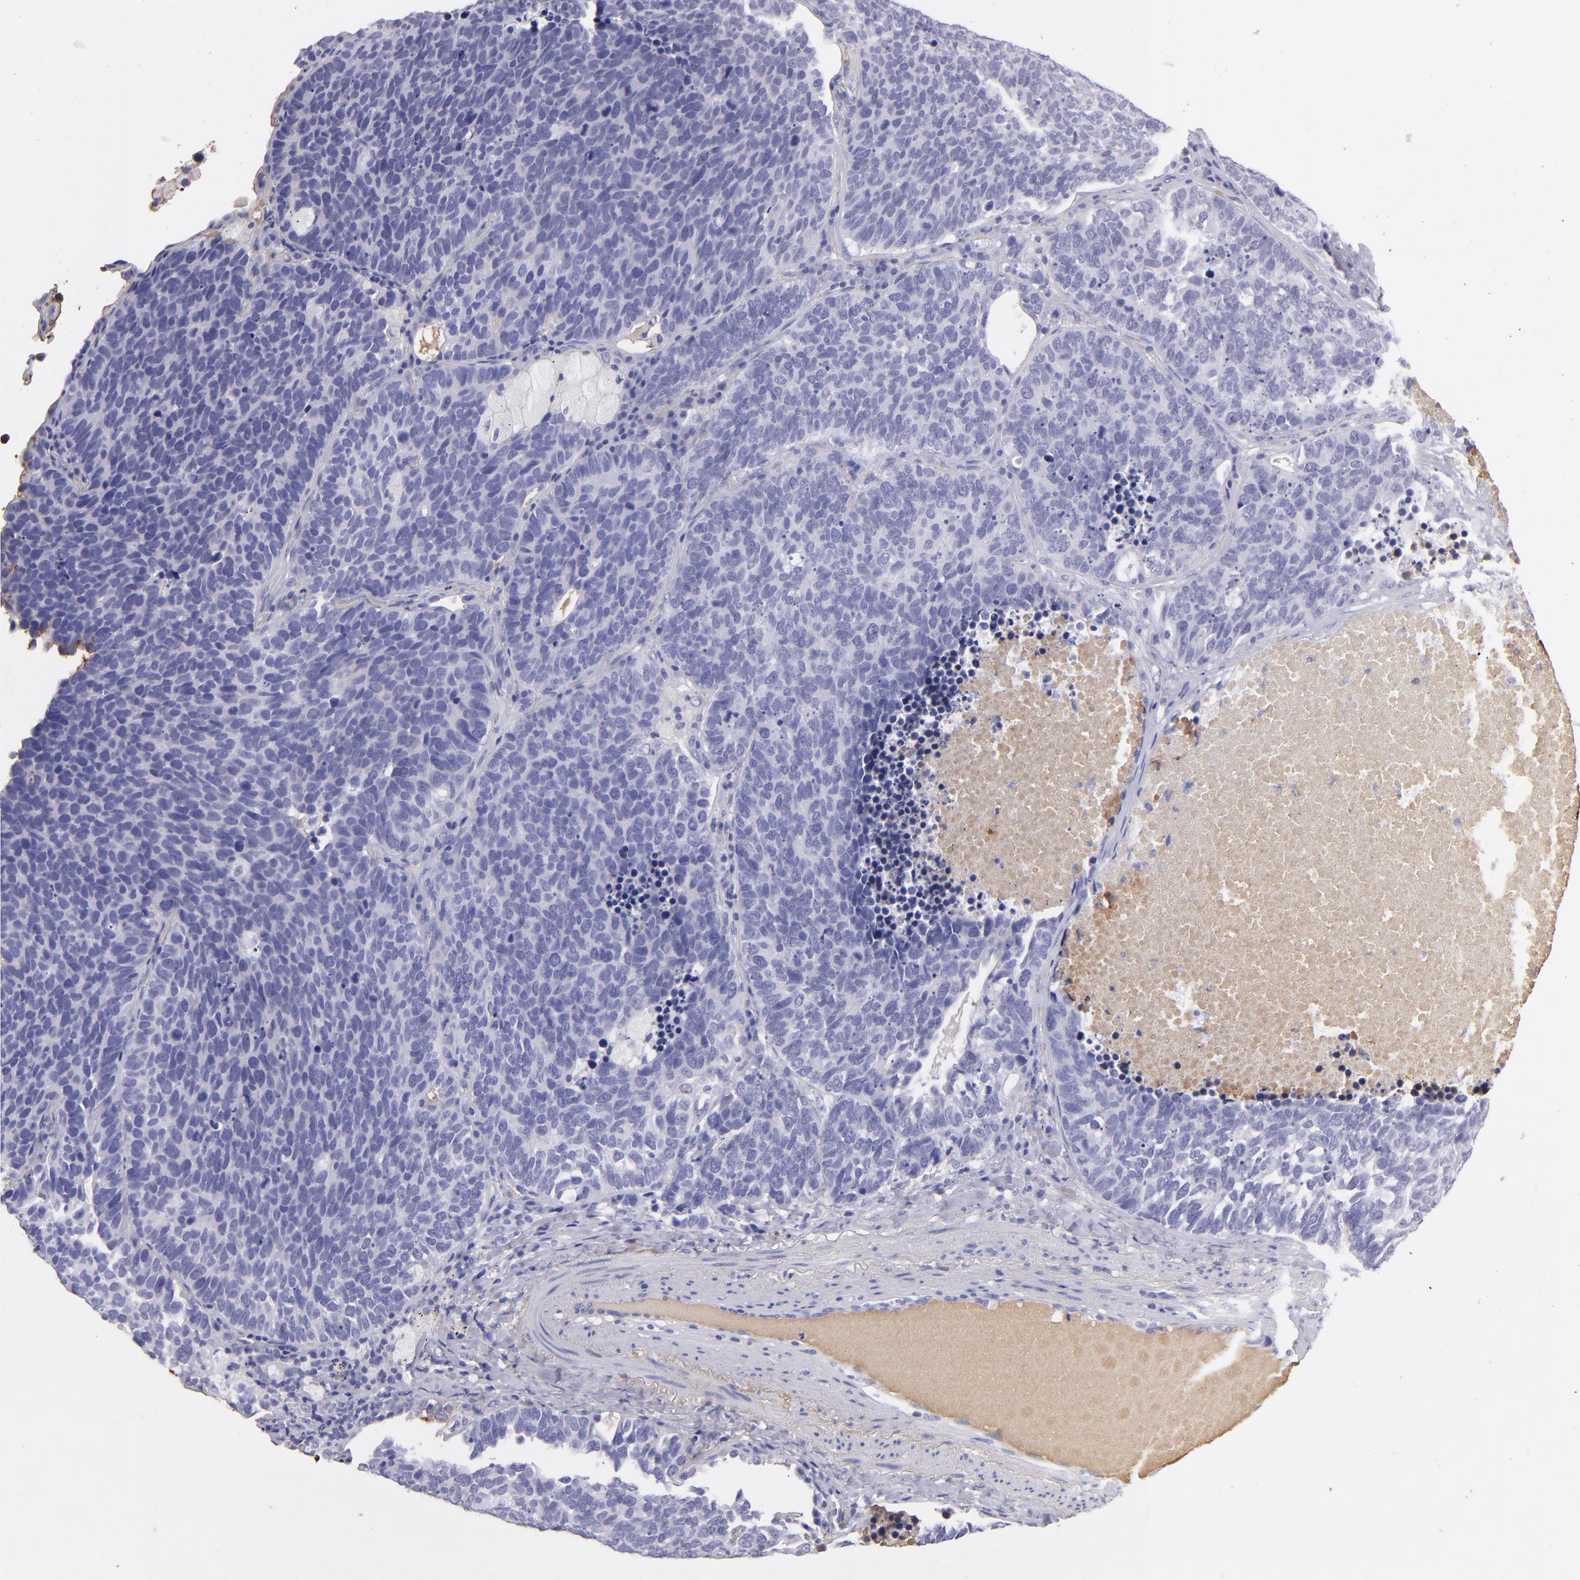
{"staining": {"intensity": "negative", "quantity": "none", "location": "none"}, "tissue": "lung cancer", "cell_type": "Tumor cells", "image_type": "cancer", "snomed": [{"axis": "morphology", "description": "Neoplasm, malignant, NOS"}, {"axis": "topography", "description": "Lung"}], "caption": "IHC of human malignant neoplasm (lung) displays no positivity in tumor cells.", "gene": "FGB", "patient": {"sex": "female", "age": 75}}